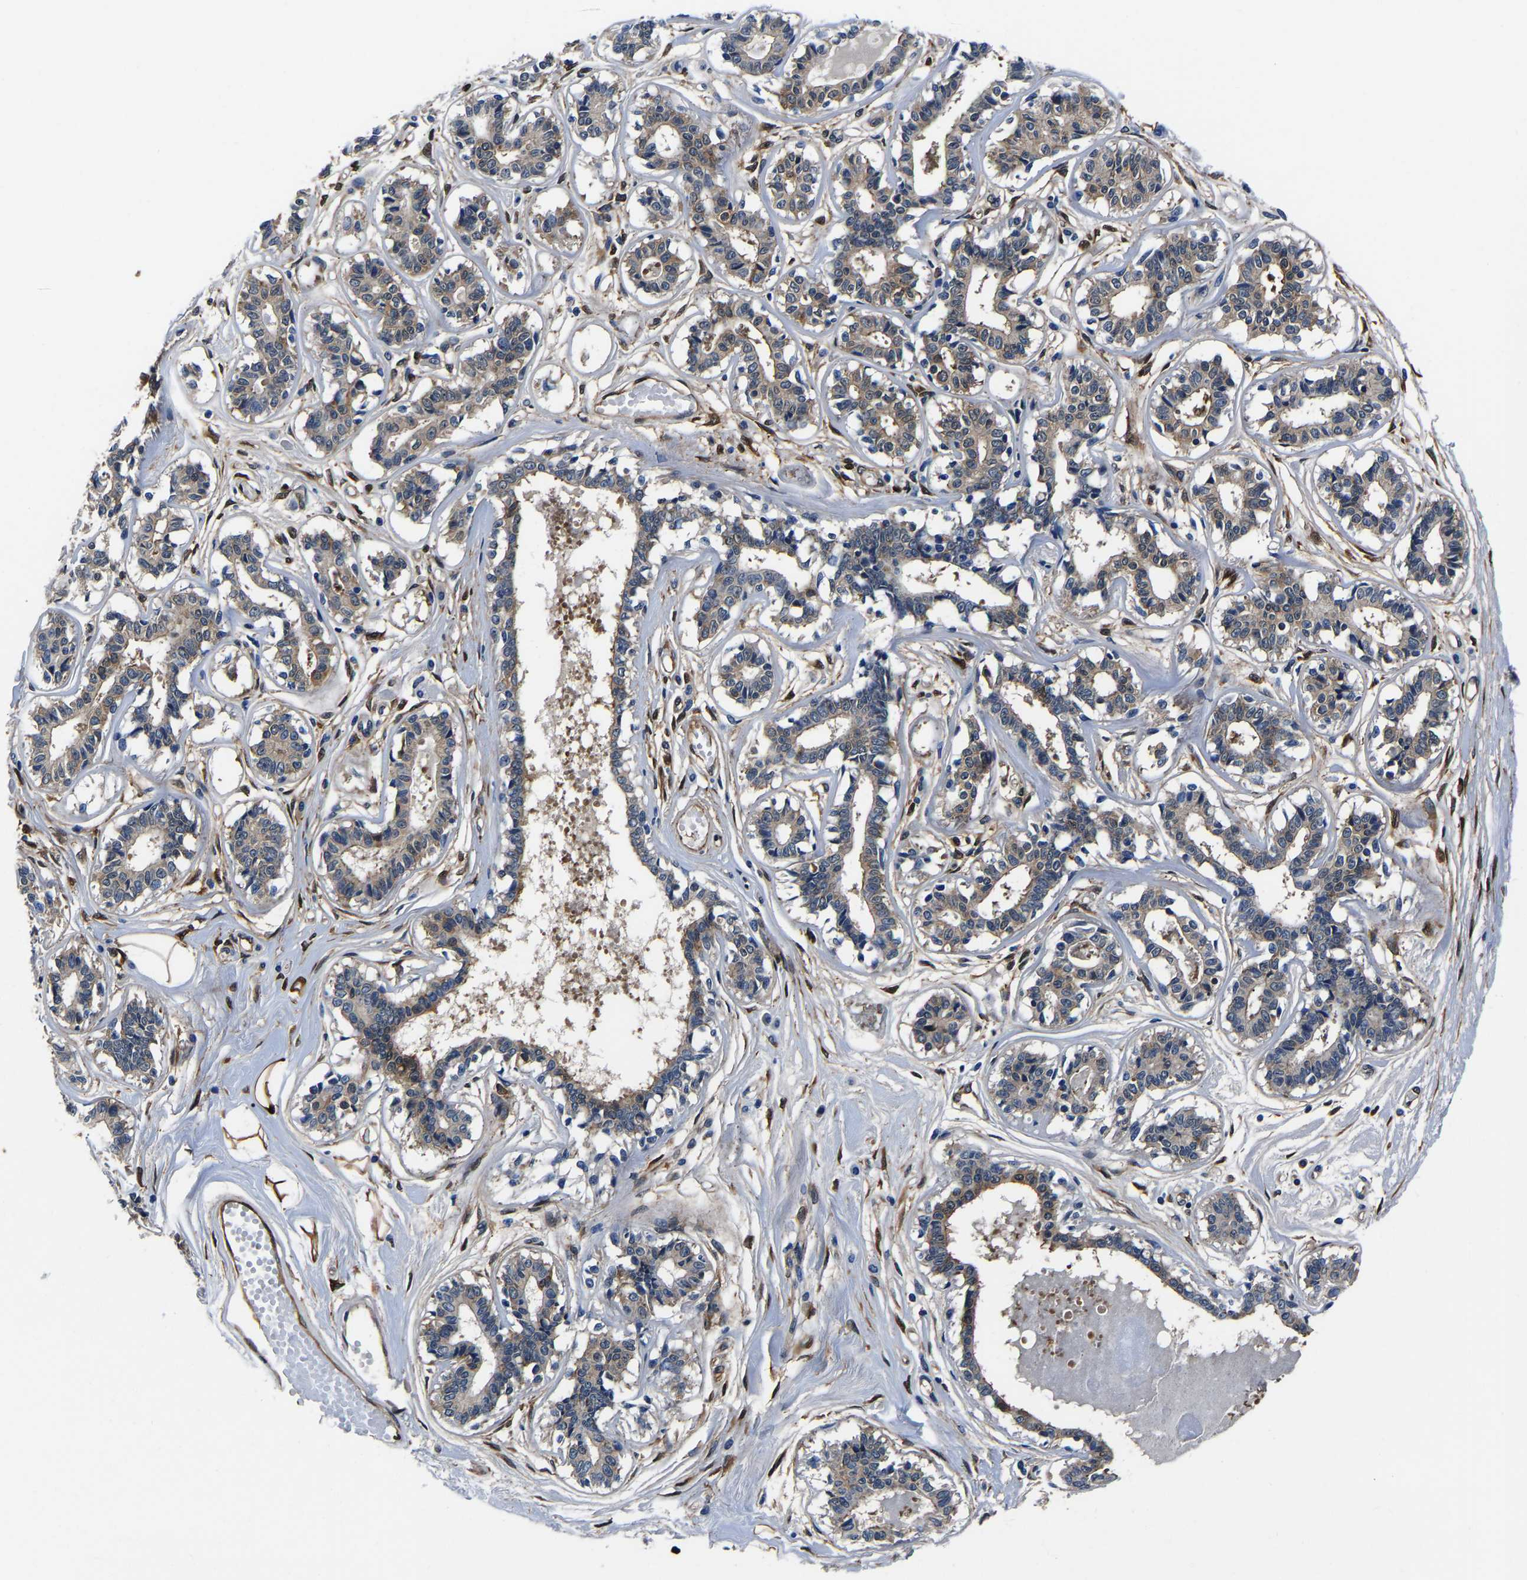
{"staining": {"intensity": "moderate", "quantity": "<25%", "location": "cytoplasmic/membranous"}, "tissue": "breast", "cell_type": "Adipocytes", "image_type": "normal", "snomed": [{"axis": "morphology", "description": "Normal tissue, NOS"}, {"axis": "topography", "description": "Breast"}], "caption": "Moderate cytoplasmic/membranous protein positivity is identified in about <25% of adipocytes in breast.", "gene": "S100A13", "patient": {"sex": "female", "age": 45}}